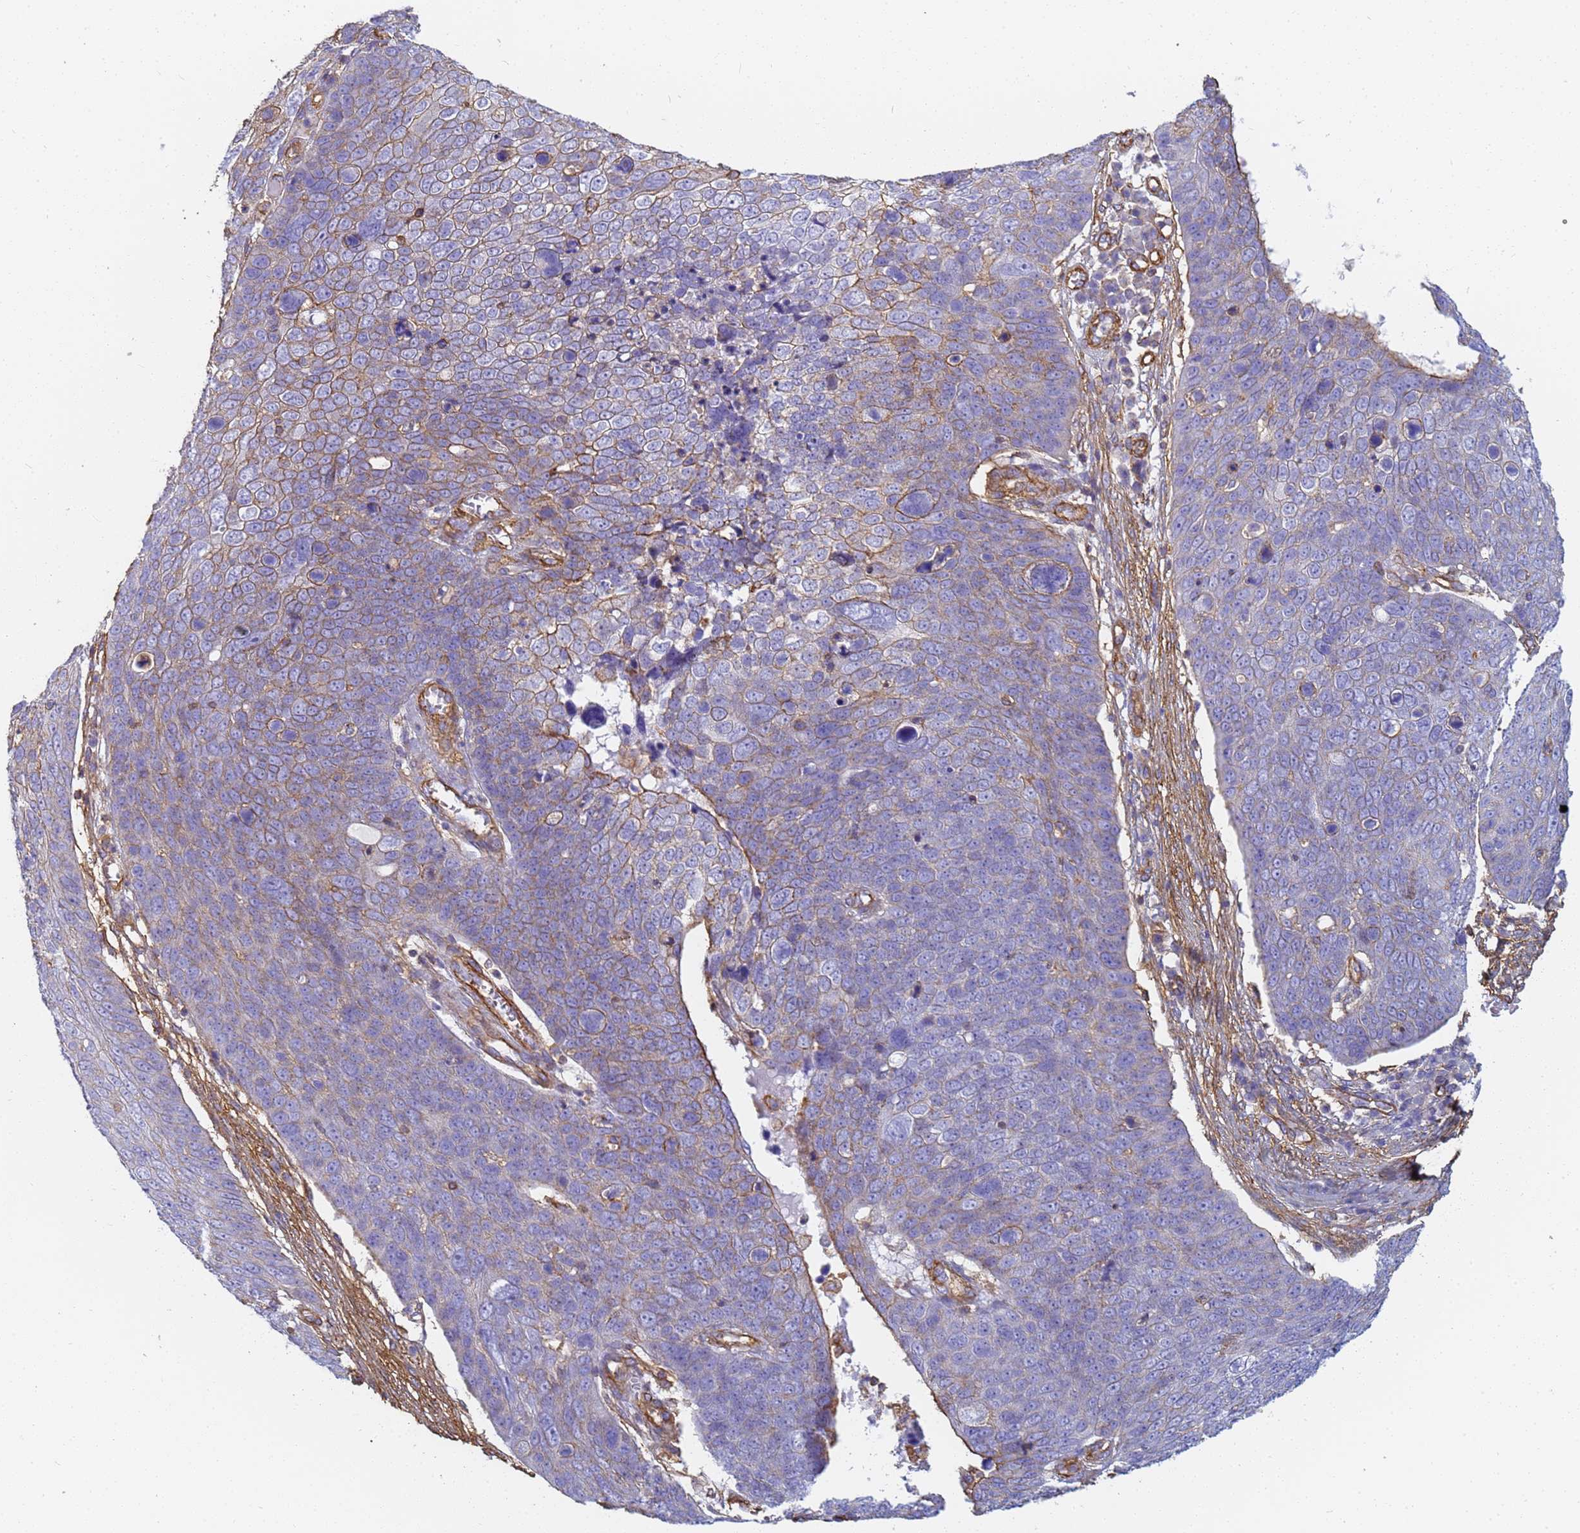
{"staining": {"intensity": "moderate", "quantity": "<25%", "location": "cytoplasmic/membranous"}, "tissue": "skin cancer", "cell_type": "Tumor cells", "image_type": "cancer", "snomed": [{"axis": "morphology", "description": "Squamous cell carcinoma, NOS"}, {"axis": "topography", "description": "Skin"}], "caption": "Immunohistochemistry photomicrograph of neoplastic tissue: human squamous cell carcinoma (skin) stained using immunohistochemistry (IHC) demonstrates low levels of moderate protein expression localized specifically in the cytoplasmic/membranous of tumor cells, appearing as a cytoplasmic/membranous brown color.", "gene": "TPM1", "patient": {"sex": "male", "age": 71}}